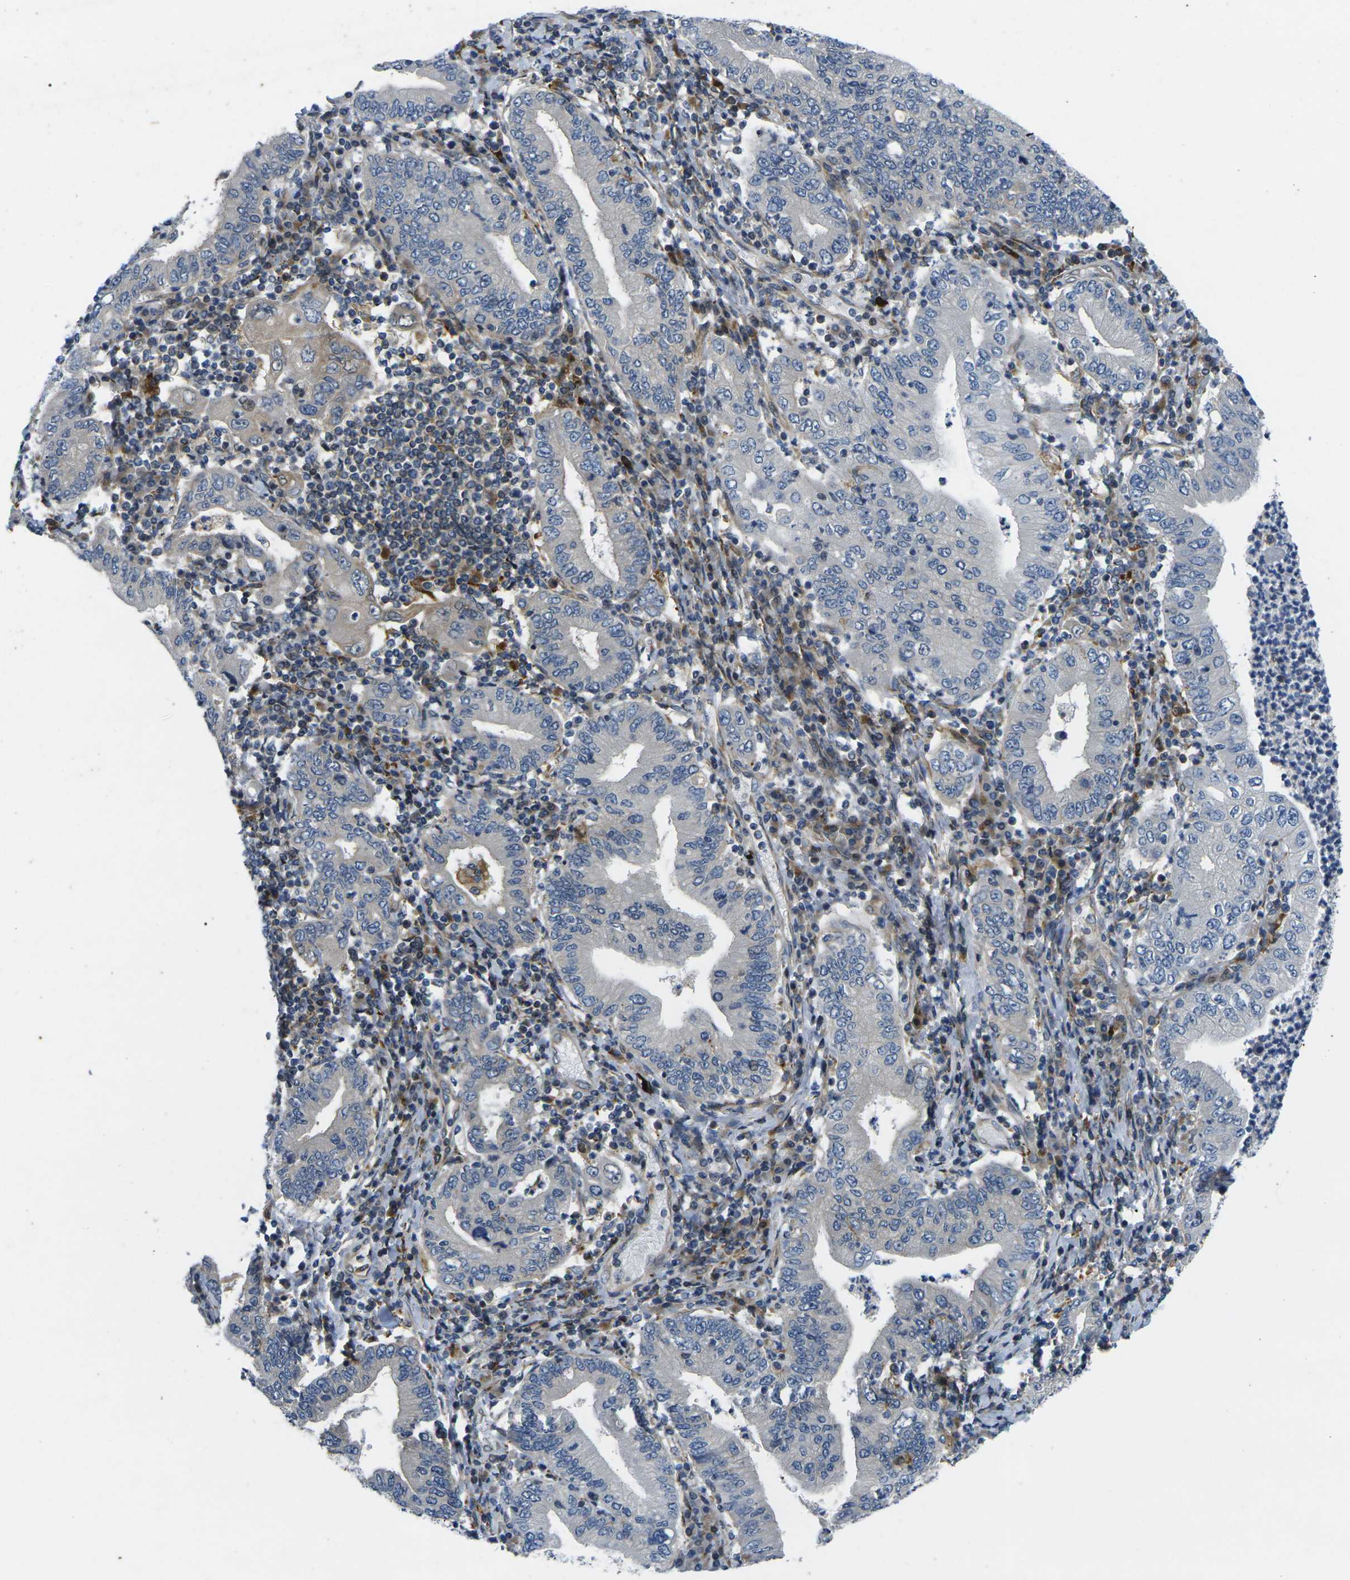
{"staining": {"intensity": "negative", "quantity": "none", "location": "none"}, "tissue": "stomach cancer", "cell_type": "Tumor cells", "image_type": "cancer", "snomed": [{"axis": "morphology", "description": "Normal tissue, NOS"}, {"axis": "morphology", "description": "Adenocarcinoma, NOS"}, {"axis": "topography", "description": "Esophagus"}, {"axis": "topography", "description": "Stomach, upper"}, {"axis": "topography", "description": "Peripheral nerve tissue"}], "caption": "High power microscopy histopathology image of an immunohistochemistry (IHC) micrograph of stomach cancer (adenocarcinoma), revealing no significant positivity in tumor cells.", "gene": "ROBO2", "patient": {"sex": "male", "age": 62}}